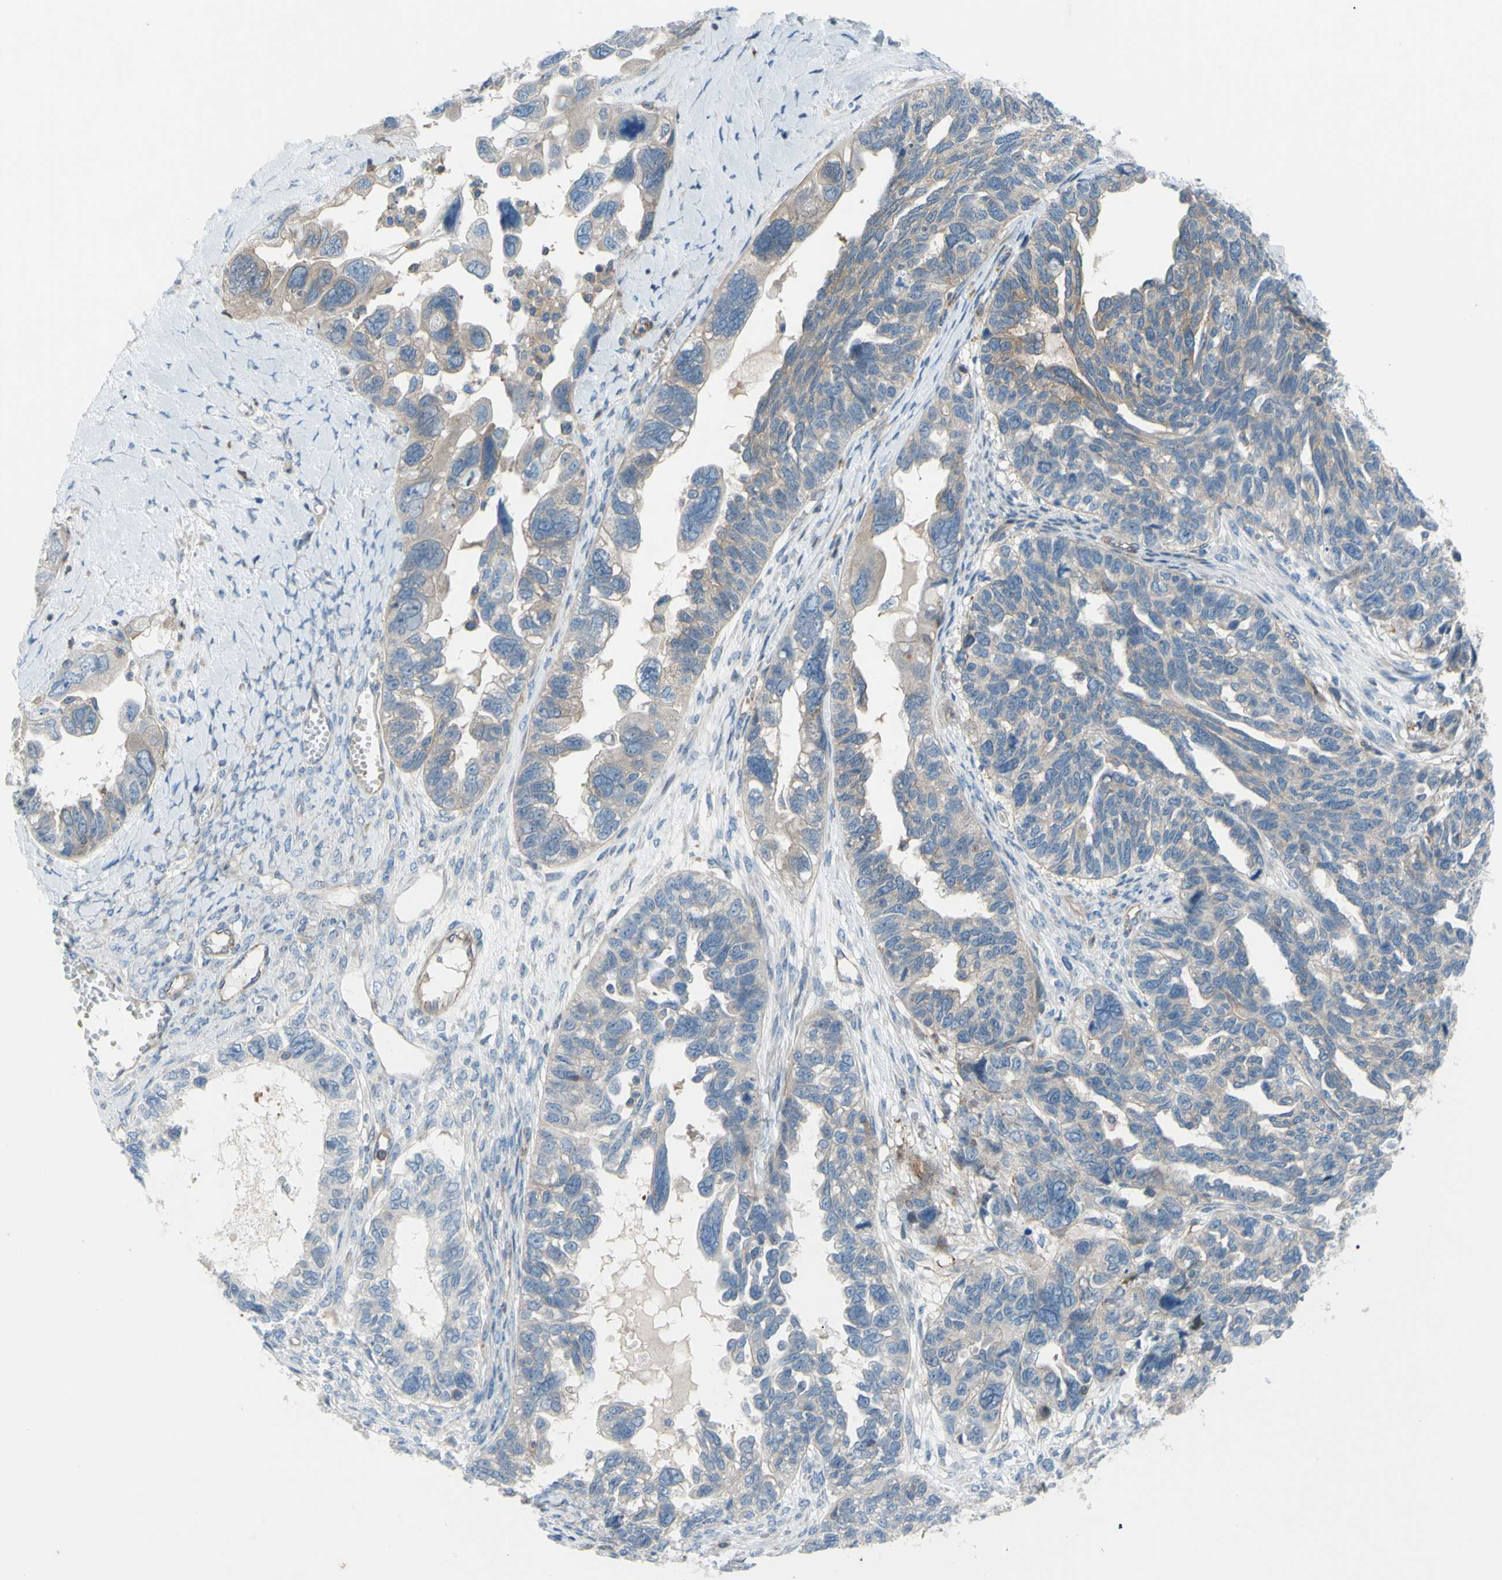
{"staining": {"intensity": "negative", "quantity": "none", "location": "none"}, "tissue": "ovarian cancer", "cell_type": "Tumor cells", "image_type": "cancer", "snomed": [{"axis": "morphology", "description": "Cystadenocarcinoma, serous, NOS"}, {"axis": "topography", "description": "Ovary"}], "caption": "Image shows no protein expression in tumor cells of ovarian cancer (serous cystadenocarcinoma) tissue.", "gene": "PAK2", "patient": {"sex": "female", "age": 79}}